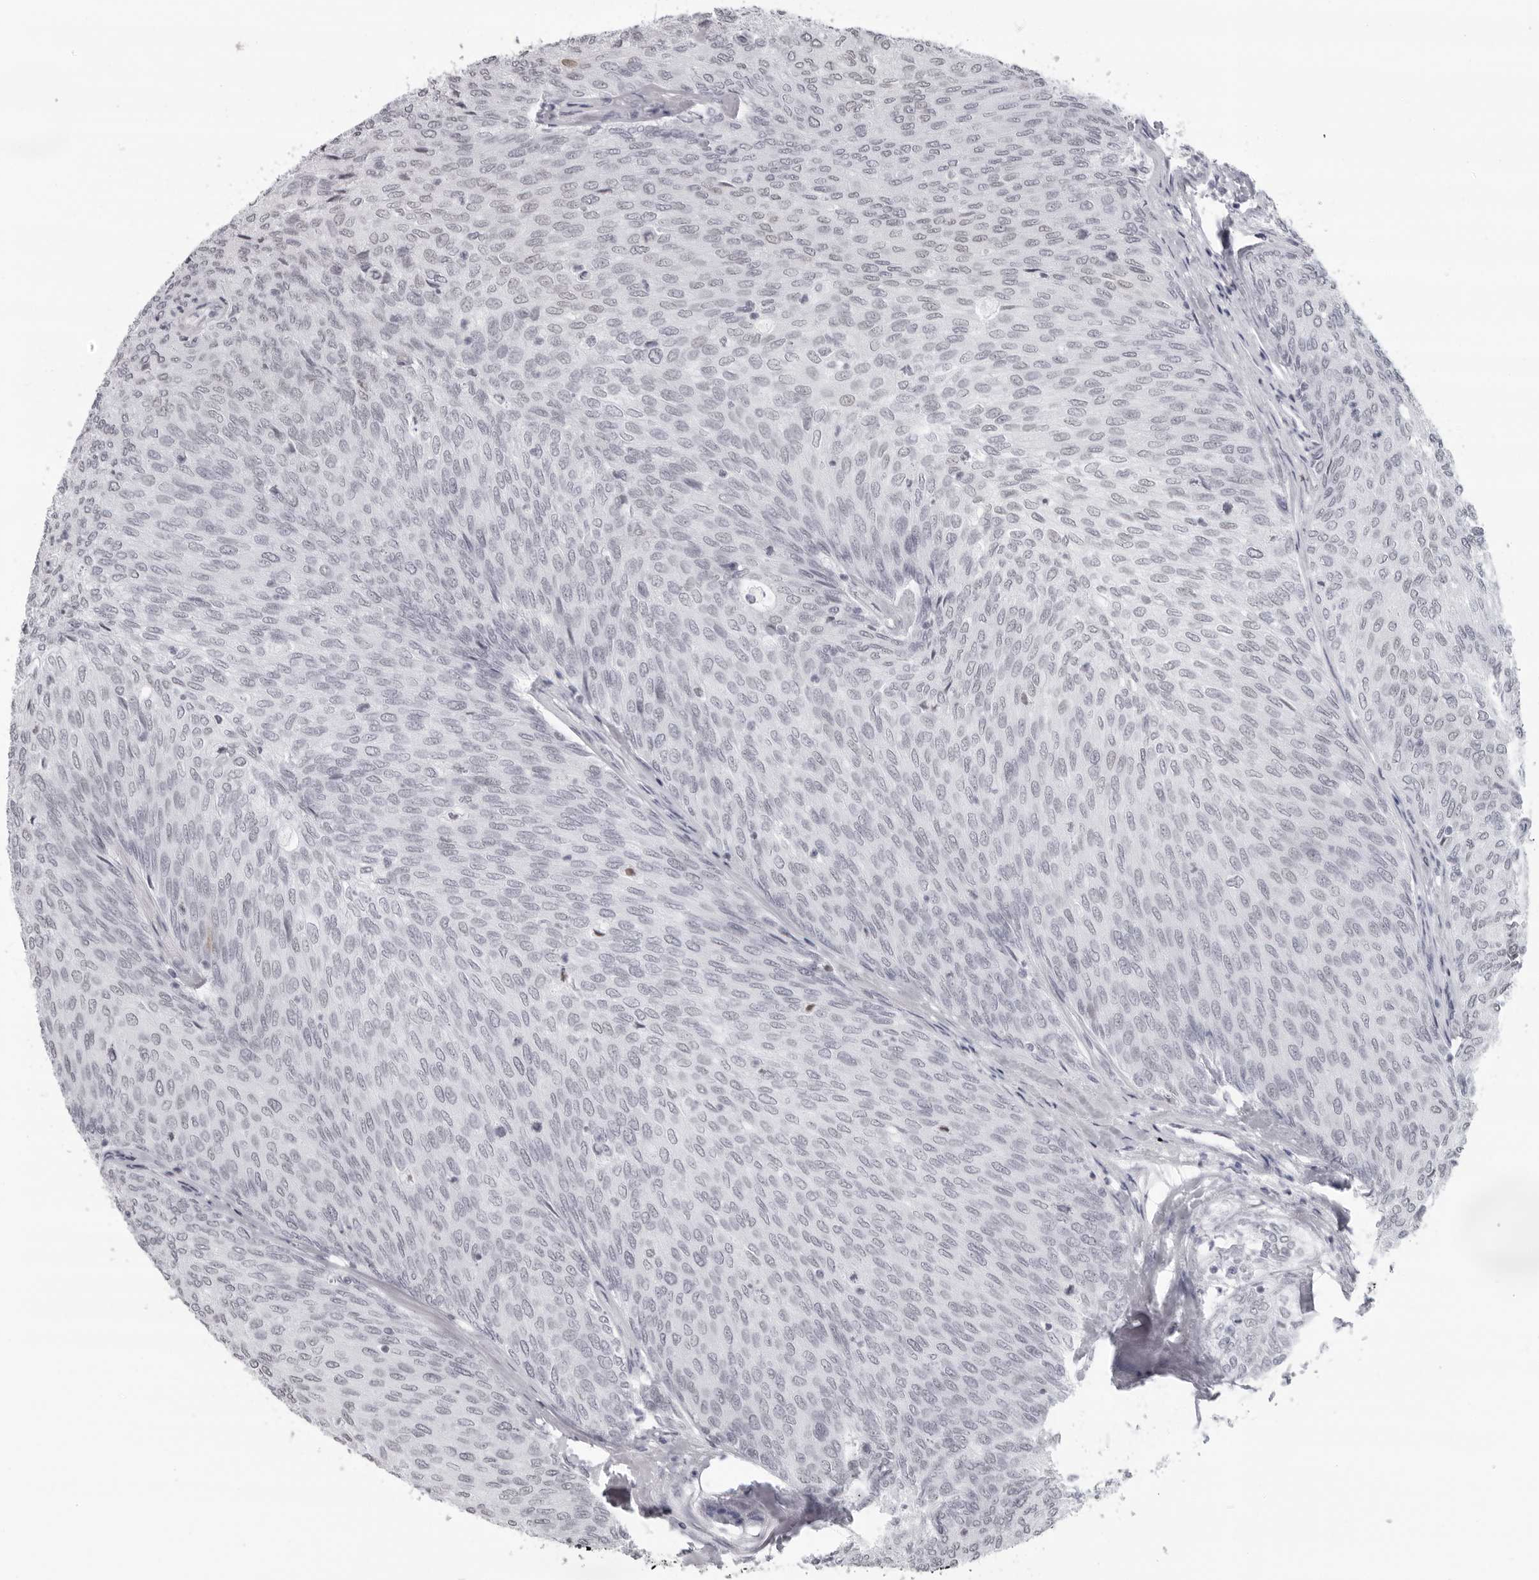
{"staining": {"intensity": "negative", "quantity": "none", "location": "none"}, "tissue": "urothelial cancer", "cell_type": "Tumor cells", "image_type": "cancer", "snomed": [{"axis": "morphology", "description": "Urothelial carcinoma, Low grade"}, {"axis": "topography", "description": "Urinary bladder"}], "caption": "Image shows no significant protein positivity in tumor cells of urothelial cancer.", "gene": "ESPN", "patient": {"sex": "female", "age": 79}}